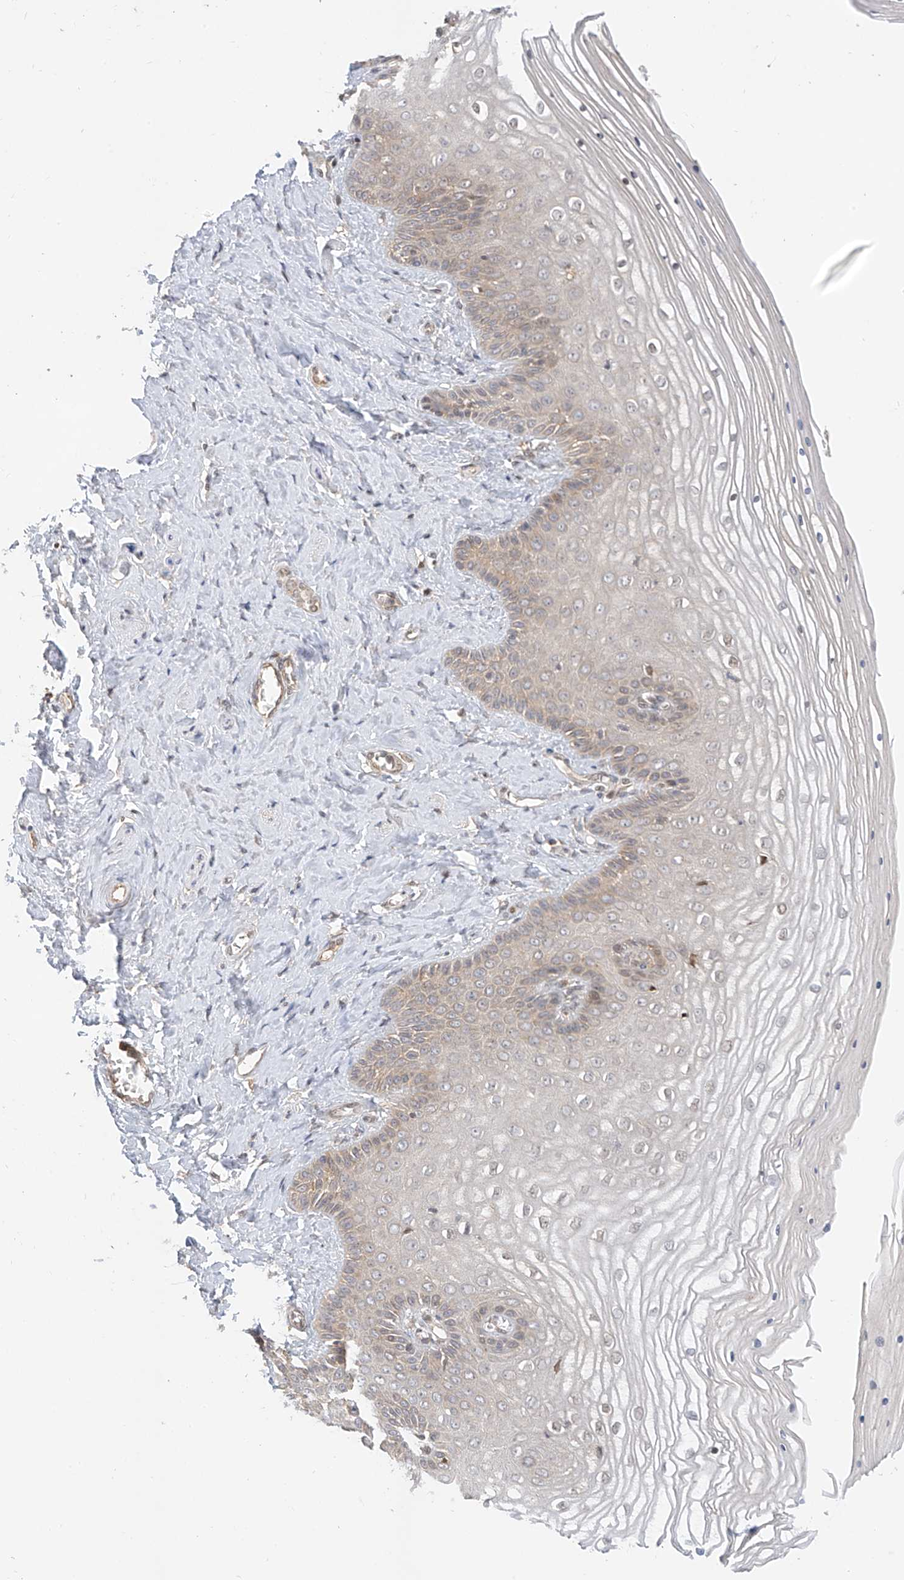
{"staining": {"intensity": "moderate", "quantity": "<25%", "location": "nuclear"}, "tissue": "vagina", "cell_type": "Squamous epithelial cells", "image_type": "normal", "snomed": [{"axis": "morphology", "description": "Normal tissue, NOS"}, {"axis": "topography", "description": "Vagina"}, {"axis": "topography", "description": "Cervix"}], "caption": "Vagina stained for a protein exhibits moderate nuclear positivity in squamous epithelial cells.", "gene": "MRTFA", "patient": {"sex": "female", "age": 40}}